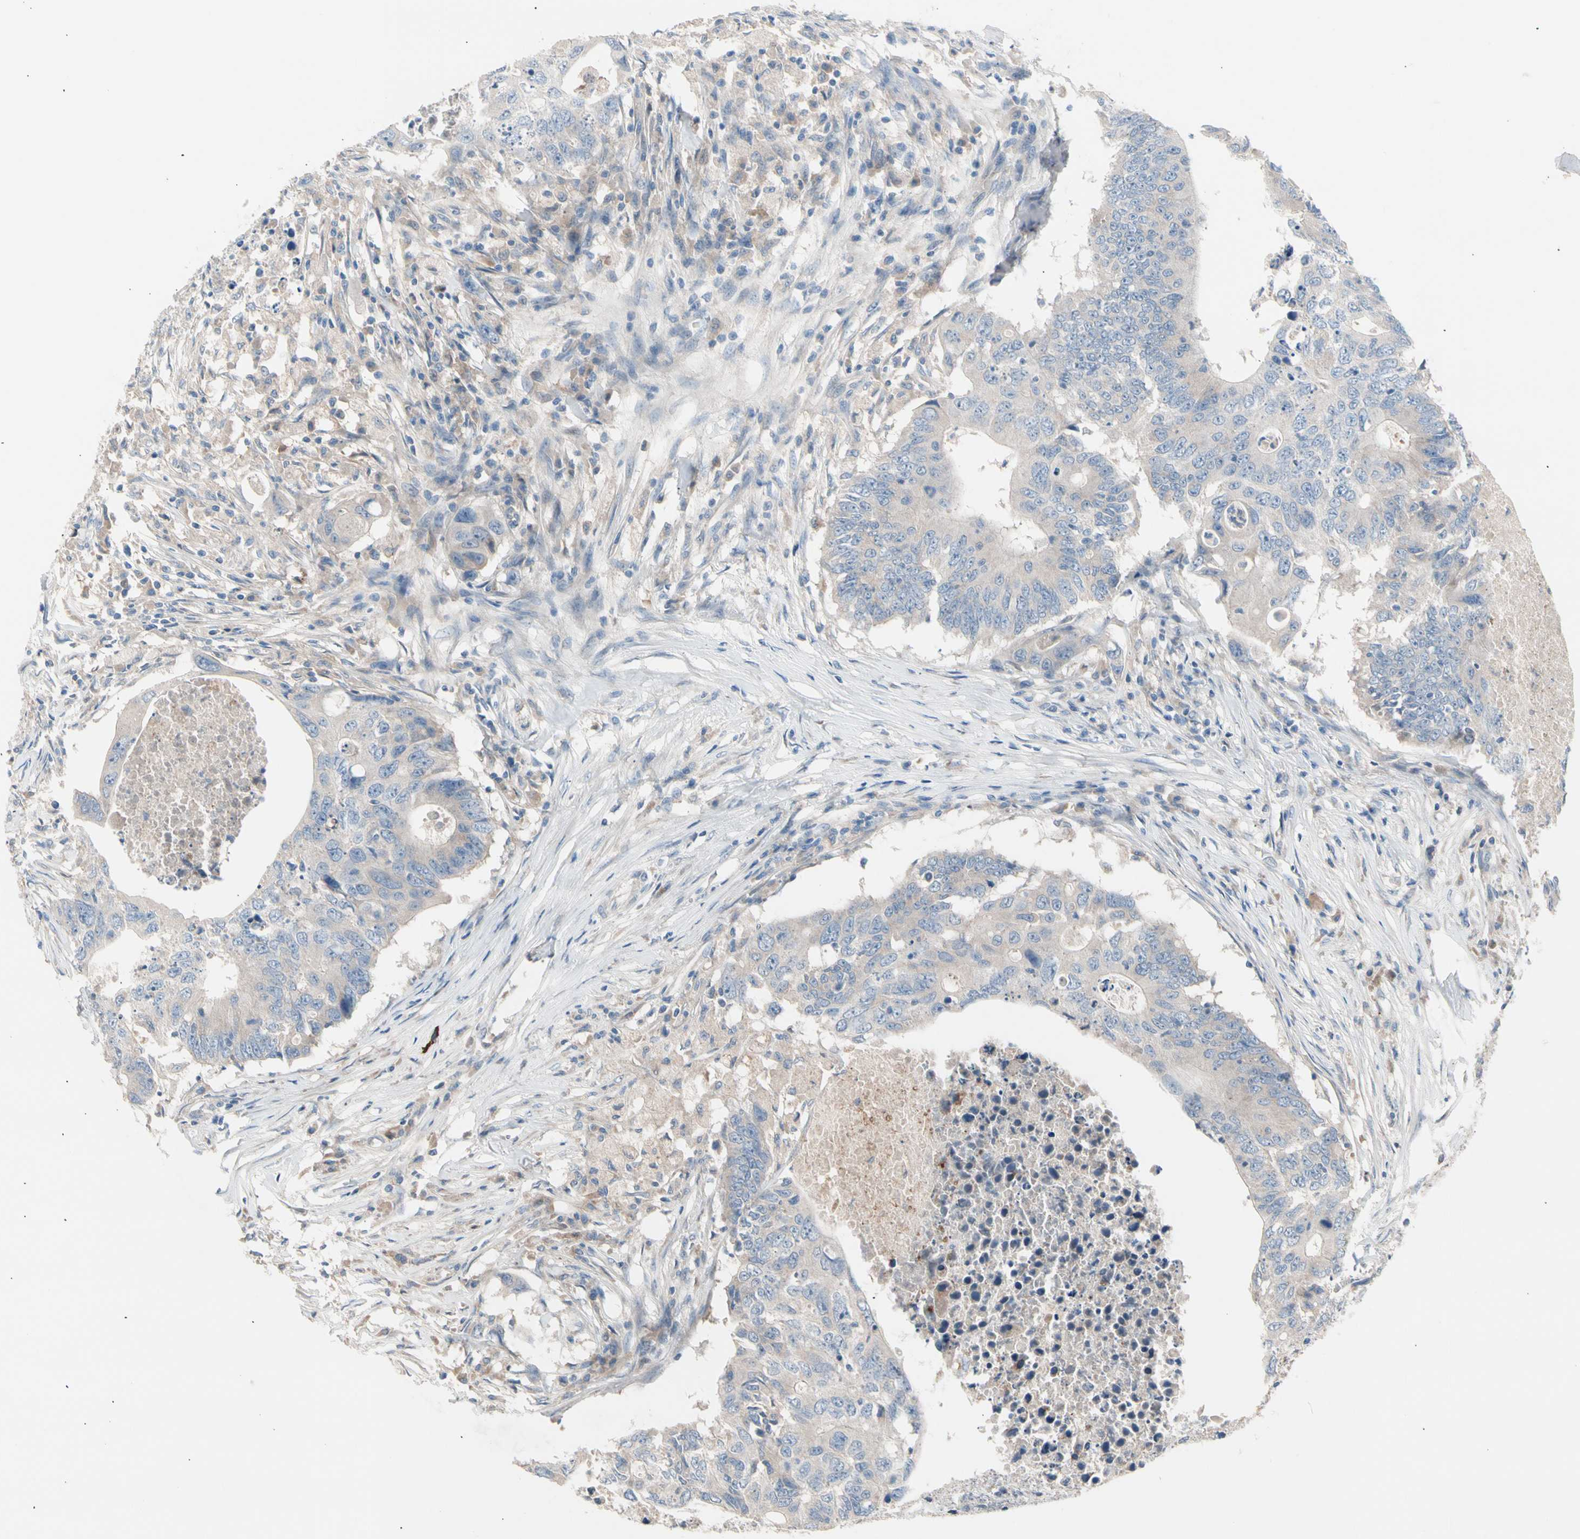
{"staining": {"intensity": "weak", "quantity": "25%-75%", "location": "cytoplasmic/membranous"}, "tissue": "colorectal cancer", "cell_type": "Tumor cells", "image_type": "cancer", "snomed": [{"axis": "morphology", "description": "Adenocarcinoma, NOS"}, {"axis": "topography", "description": "Colon"}], "caption": "The immunohistochemical stain highlights weak cytoplasmic/membranous expression in tumor cells of colorectal cancer tissue. (DAB (3,3'-diaminobenzidine) IHC, brown staining for protein, blue staining for nuclei).", "gene": "CASQ1", "patient": {"sex": "male", "age": 71}}